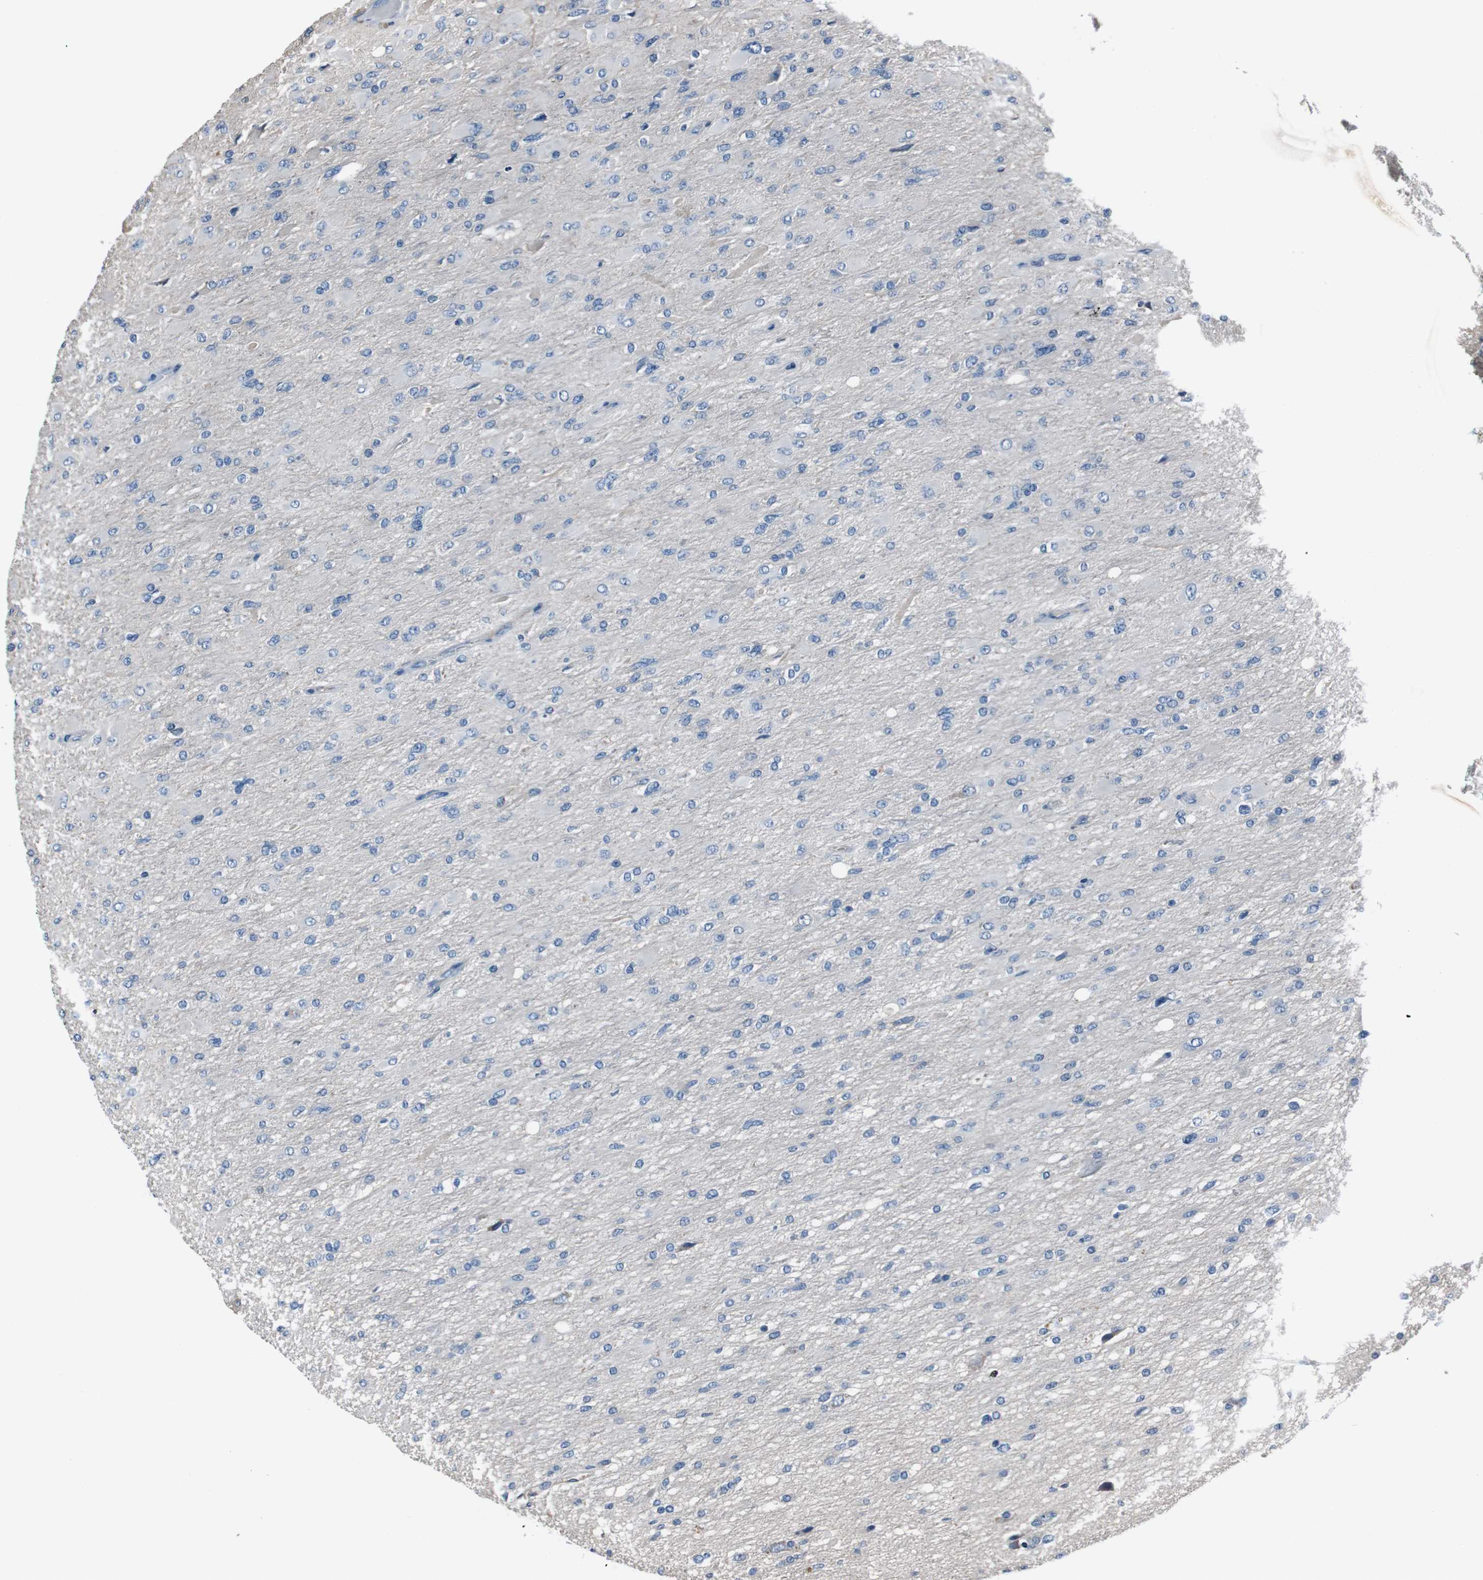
{"staining": {"intensity": "negative", "quantity": "none", "location": "none"}, "tissue": "glioma", "cell_type": "Tumor cells", "image_type": "cancer", "snomed": [{"axis": "morphology", "description": "Glioma, malignant, High grade"}, {"axis": "topography", "description": "Cerebral cortex"}], "caption": "IHC of malignant glioma (high-grade) demonstrates no staining in tumor cells.", "gene": "LEP", "patient": {"sex": "female", "age": 36}}